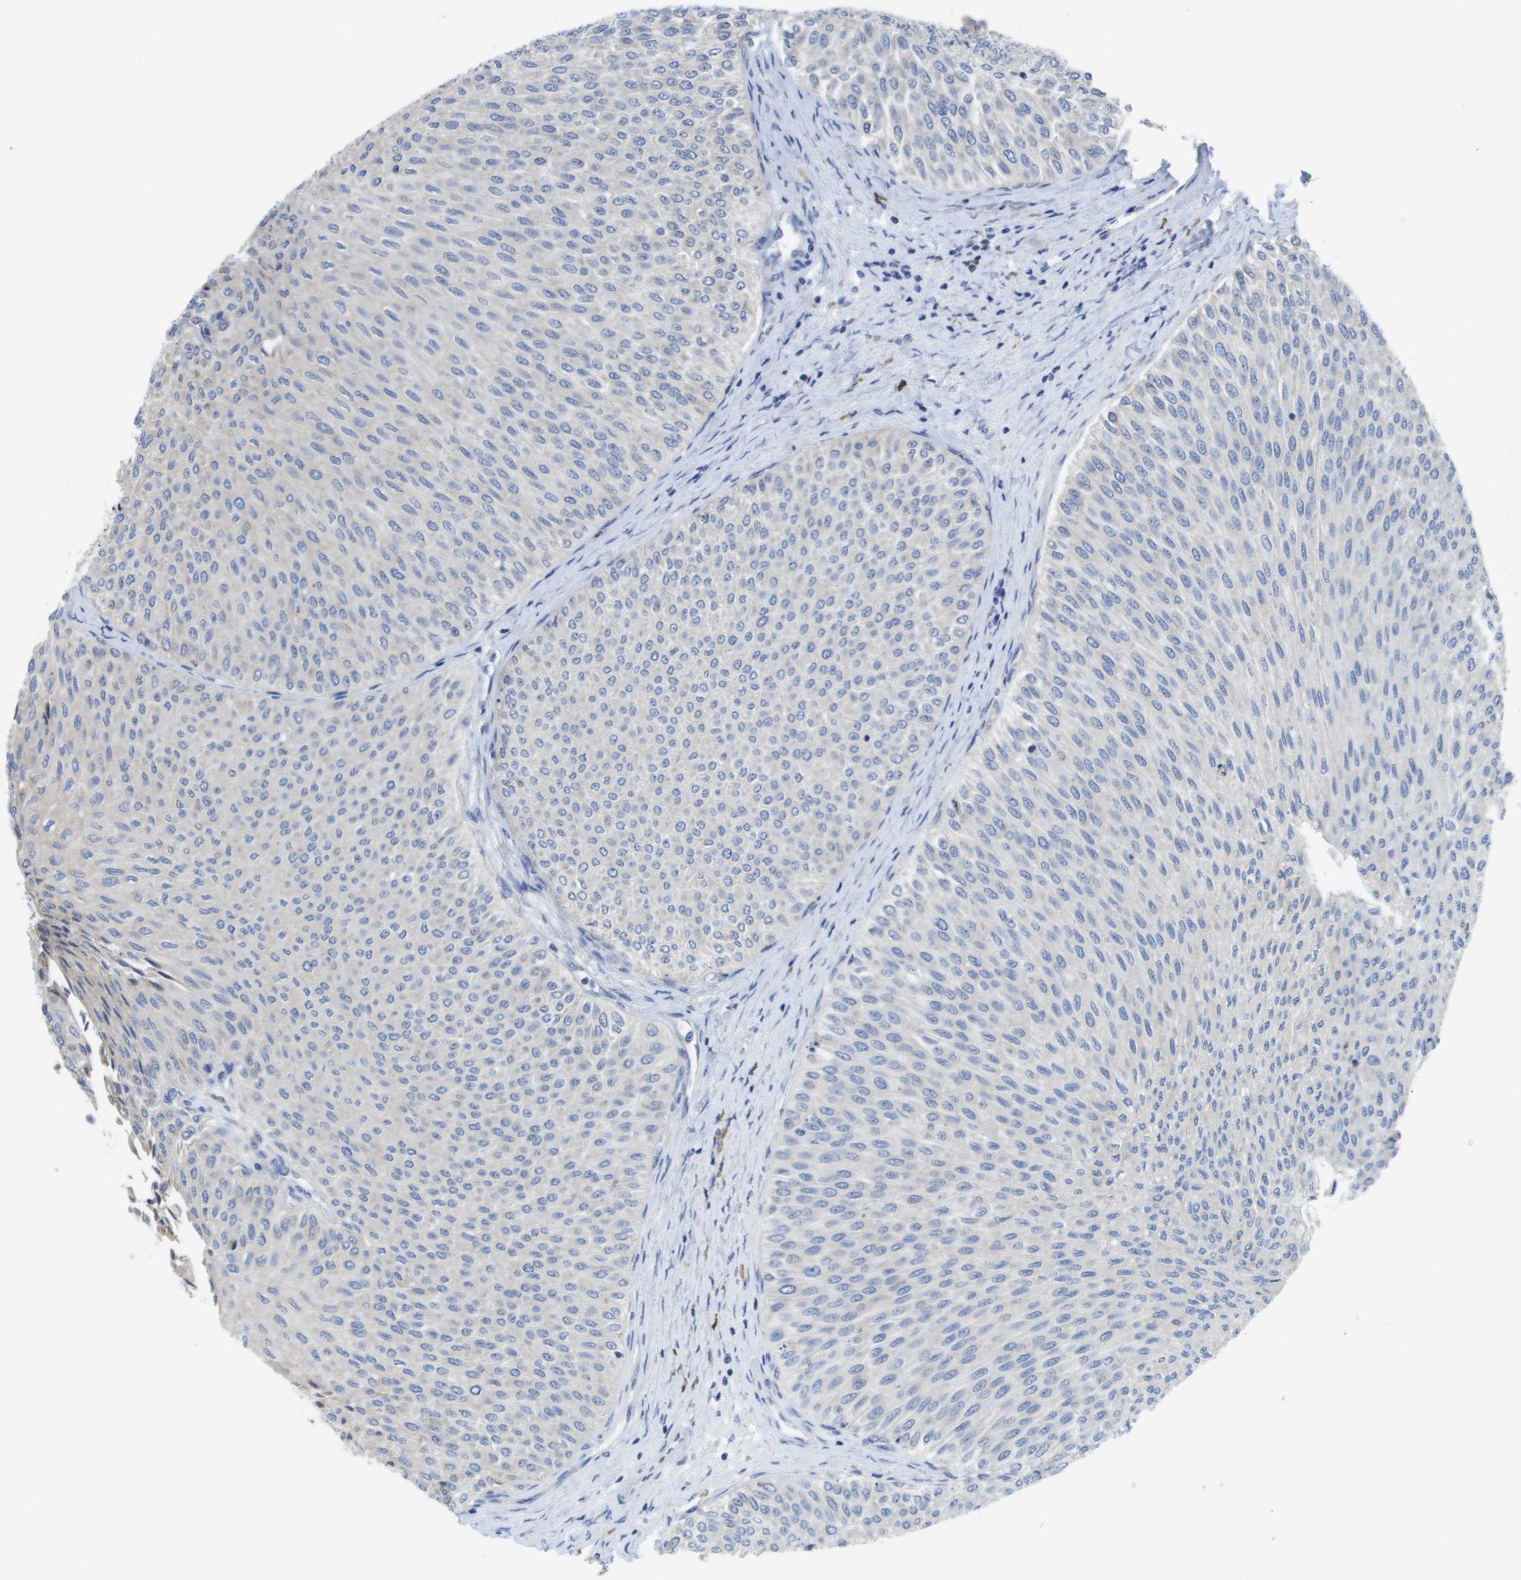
{"staining": {"intensity": "negative", "quantity": "none", "location": "none"}, "tissue": "urothelial cancer", "cell_type": "Tumor cells", "image_type": "cancer", "snomed": [{"axis": "morphology", "description": "Urothelial carcinoma, Low grade"}, {"axis": "topography", "description": "Urinary bladder"}], "caption": "The IHC histopathology image has no significant expression in tumor cells of urothelial cancer tissue.", "gene": "SDR42E1", "patient": {"sex": "male", "age": 78}}